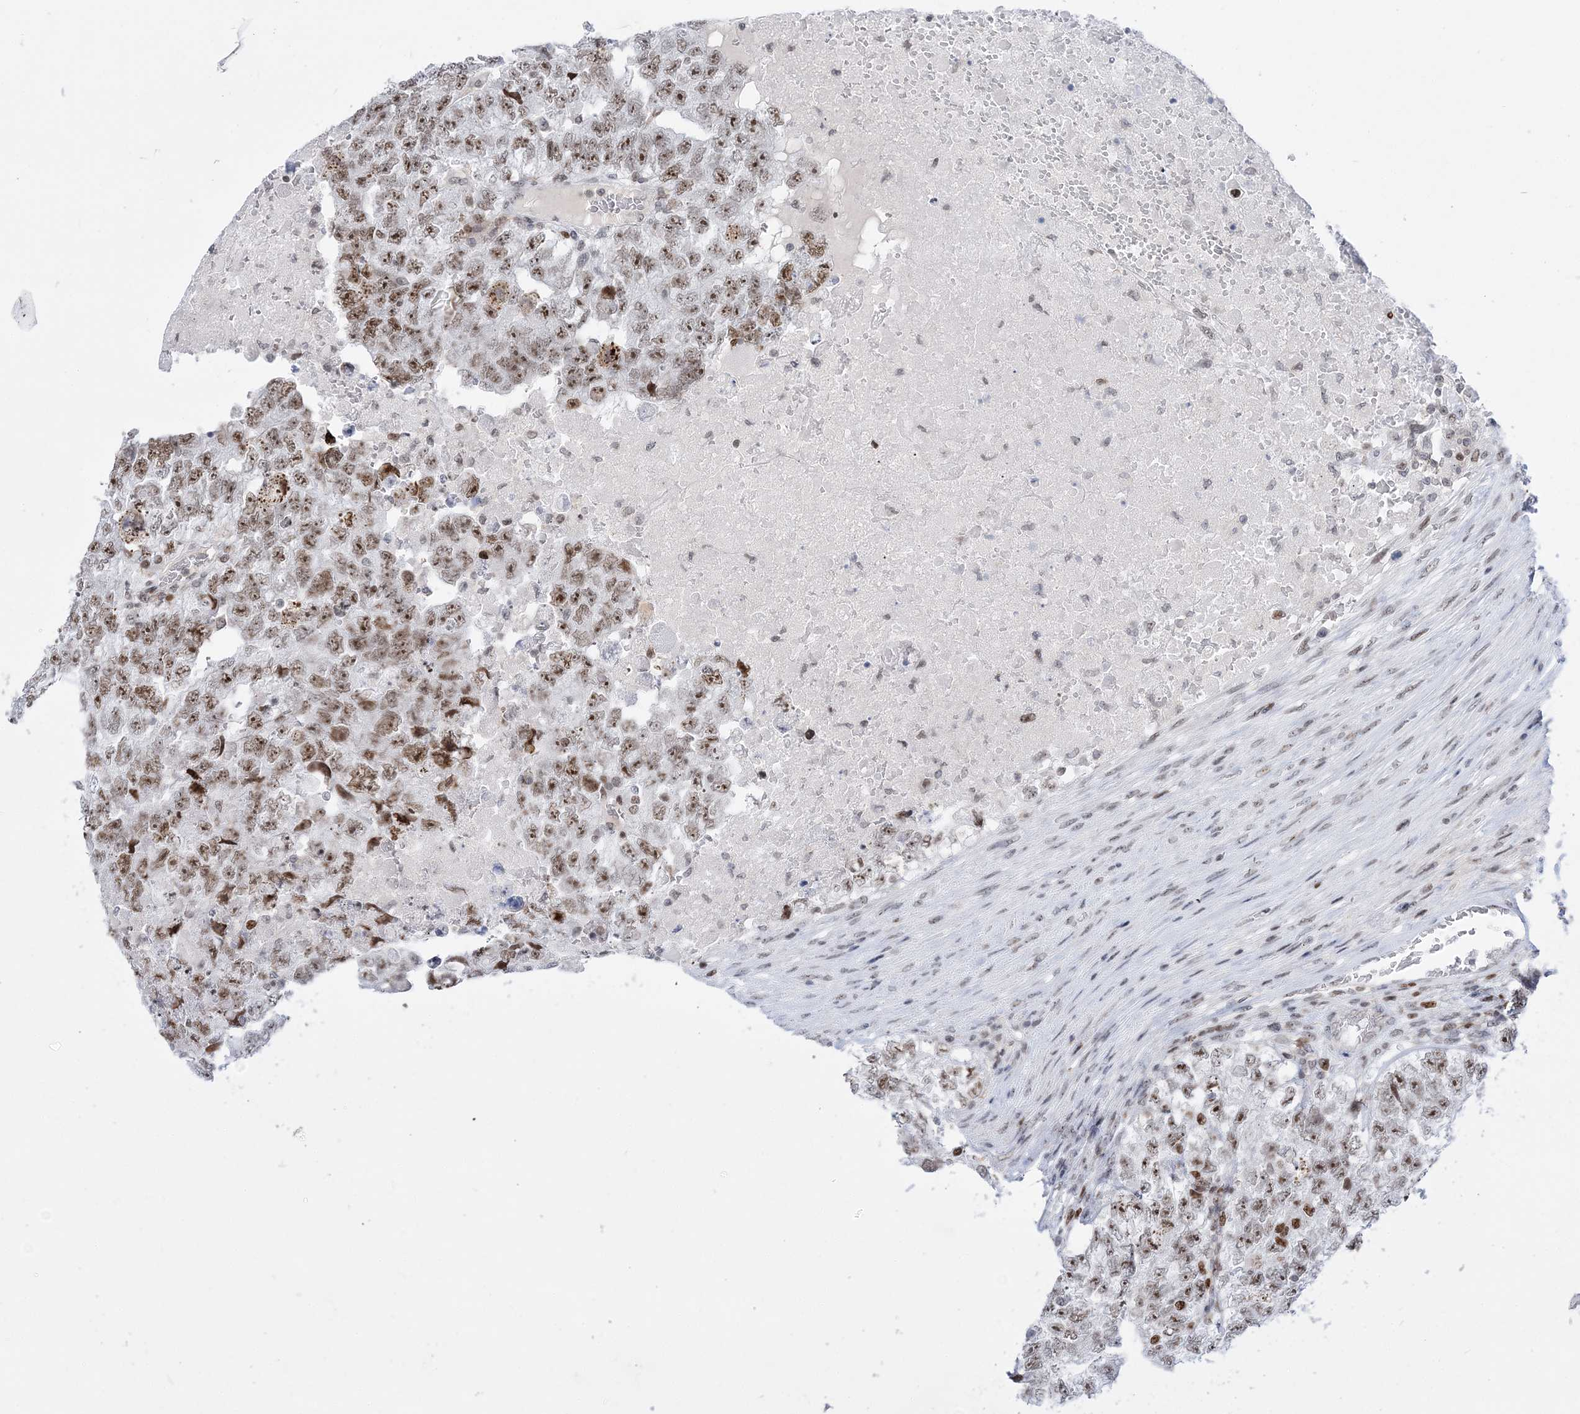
{"staining": {"intensity": "strong", "quantity": ">75%", "location": "nuclear"}, "tissue": "testis cancer", "cell_type": "Tumor cells", "image_type": "cancer", "snomed": [{"axis": "morphology", "description": "Carcinoma, Embryonal, NOS"}, {"axis": "topography", "description": "Testis"}], "caption": "Immunohistochemistry histopathology image of neoplastic tissue: testis cancer (embryonal carcinoma) stained using immunohistochemistry (IHC) demonstrates high levels of strong protein expression localized specifically in the nuclear of tumor cells, appearing as a nuclear brown color.", "gene": "DDX21", "patient": {"sex": "male", "age": 36}}